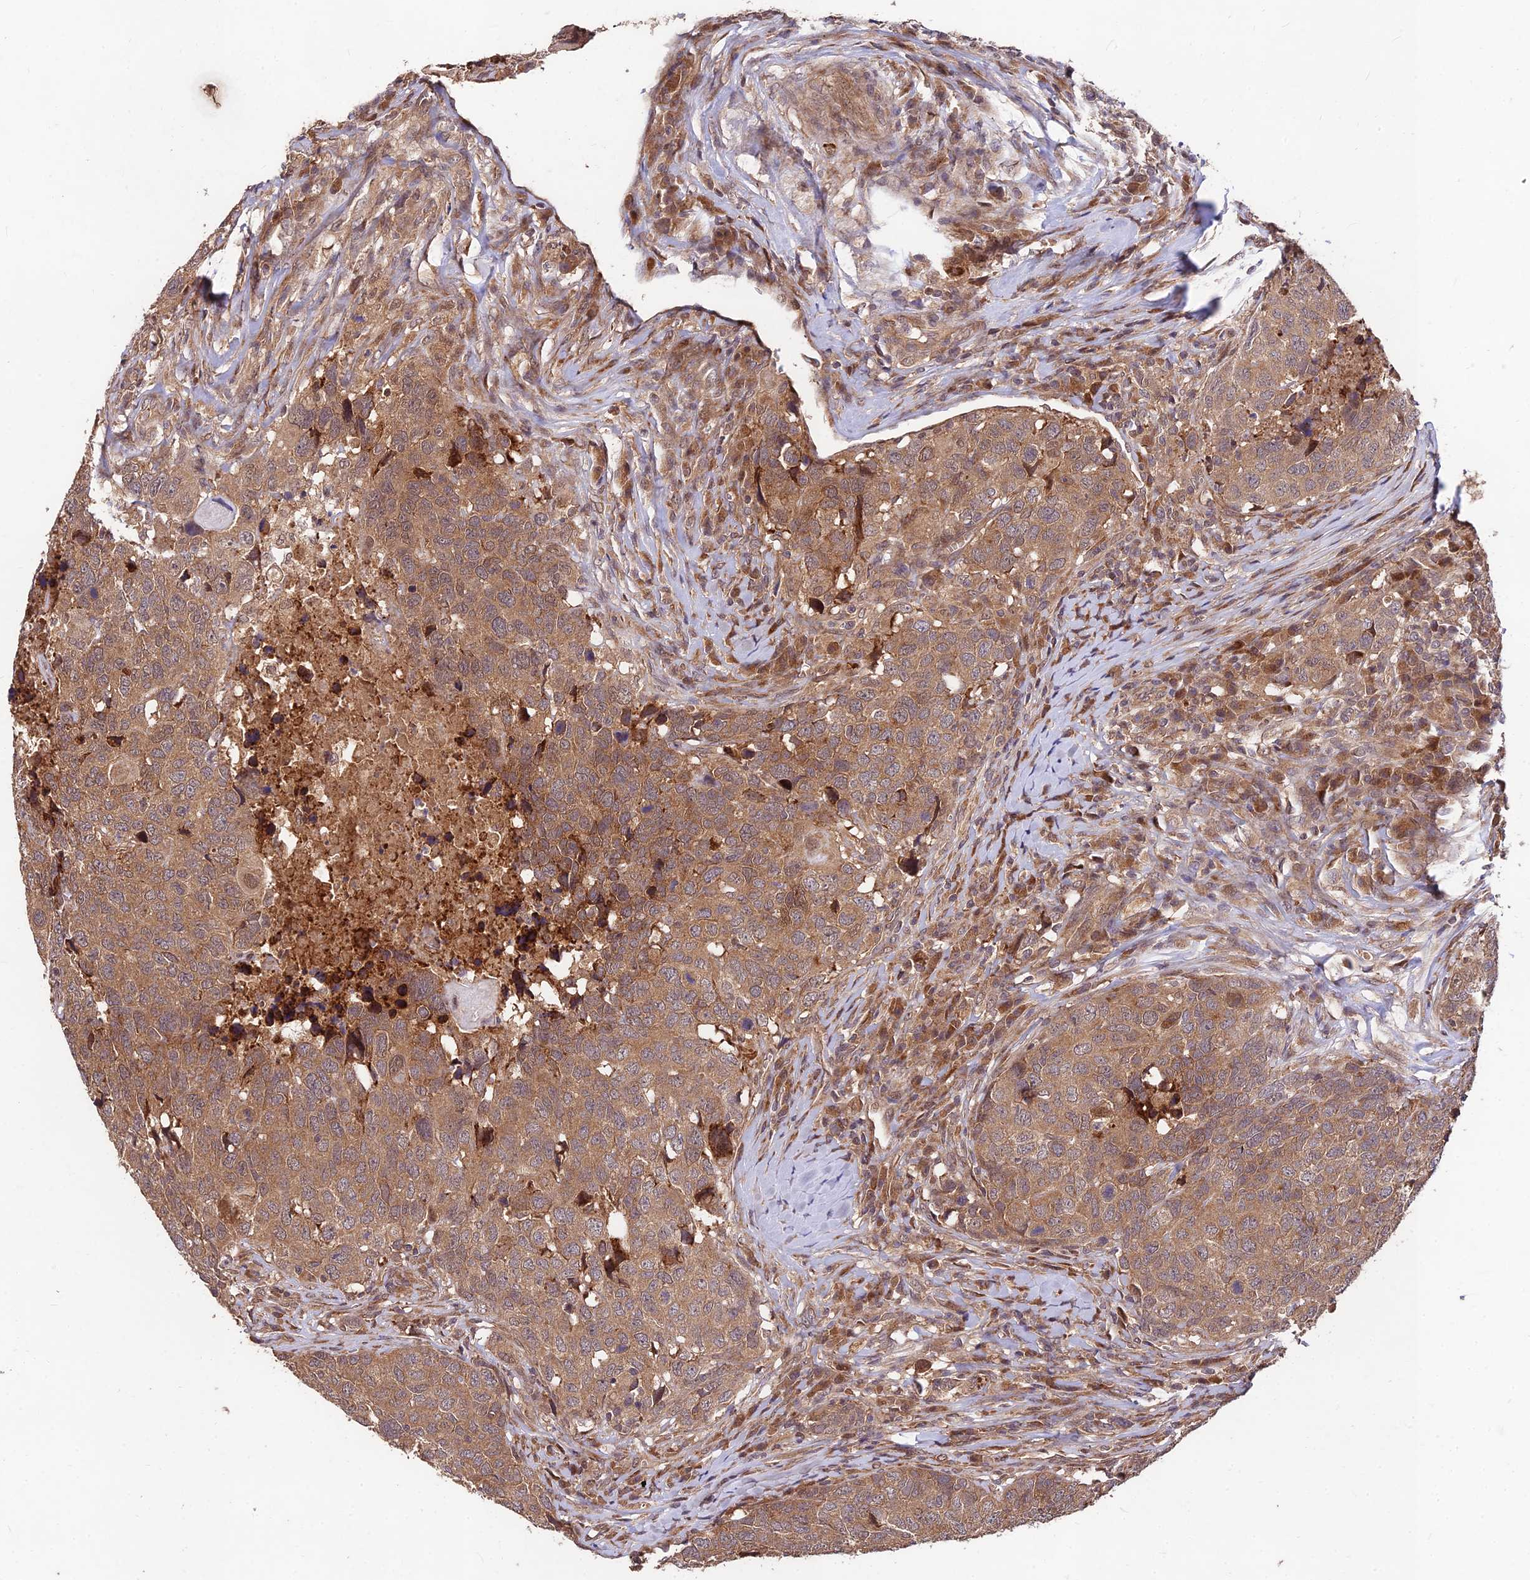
{"staining": {"intensity": "moderate", "quantity": "25%-75%", "location": "cytoplasmic/membranous"}, "tissue": "head and neck cancer", "cell_type": "Tumor cells", "image_type": "cancer", "snomed": [{"axis": "morphology", "description": "Squamous cell carcinoma, NOS"}, {"axis": "topography", "description": "Head-Neck"}], "caption": "High-magnification brightfield microscopy of head and neck cancer stained with DAB (3,3'-diaminobenzidine) (brown) and counterstained with hematoxylin (blue). tumor cells exhibit moderate cytoplasmic/membranous expression is seen in about25%-75% of cells.", "gene": "MKKS", "patient": {"sex": "male", "age": 66}}